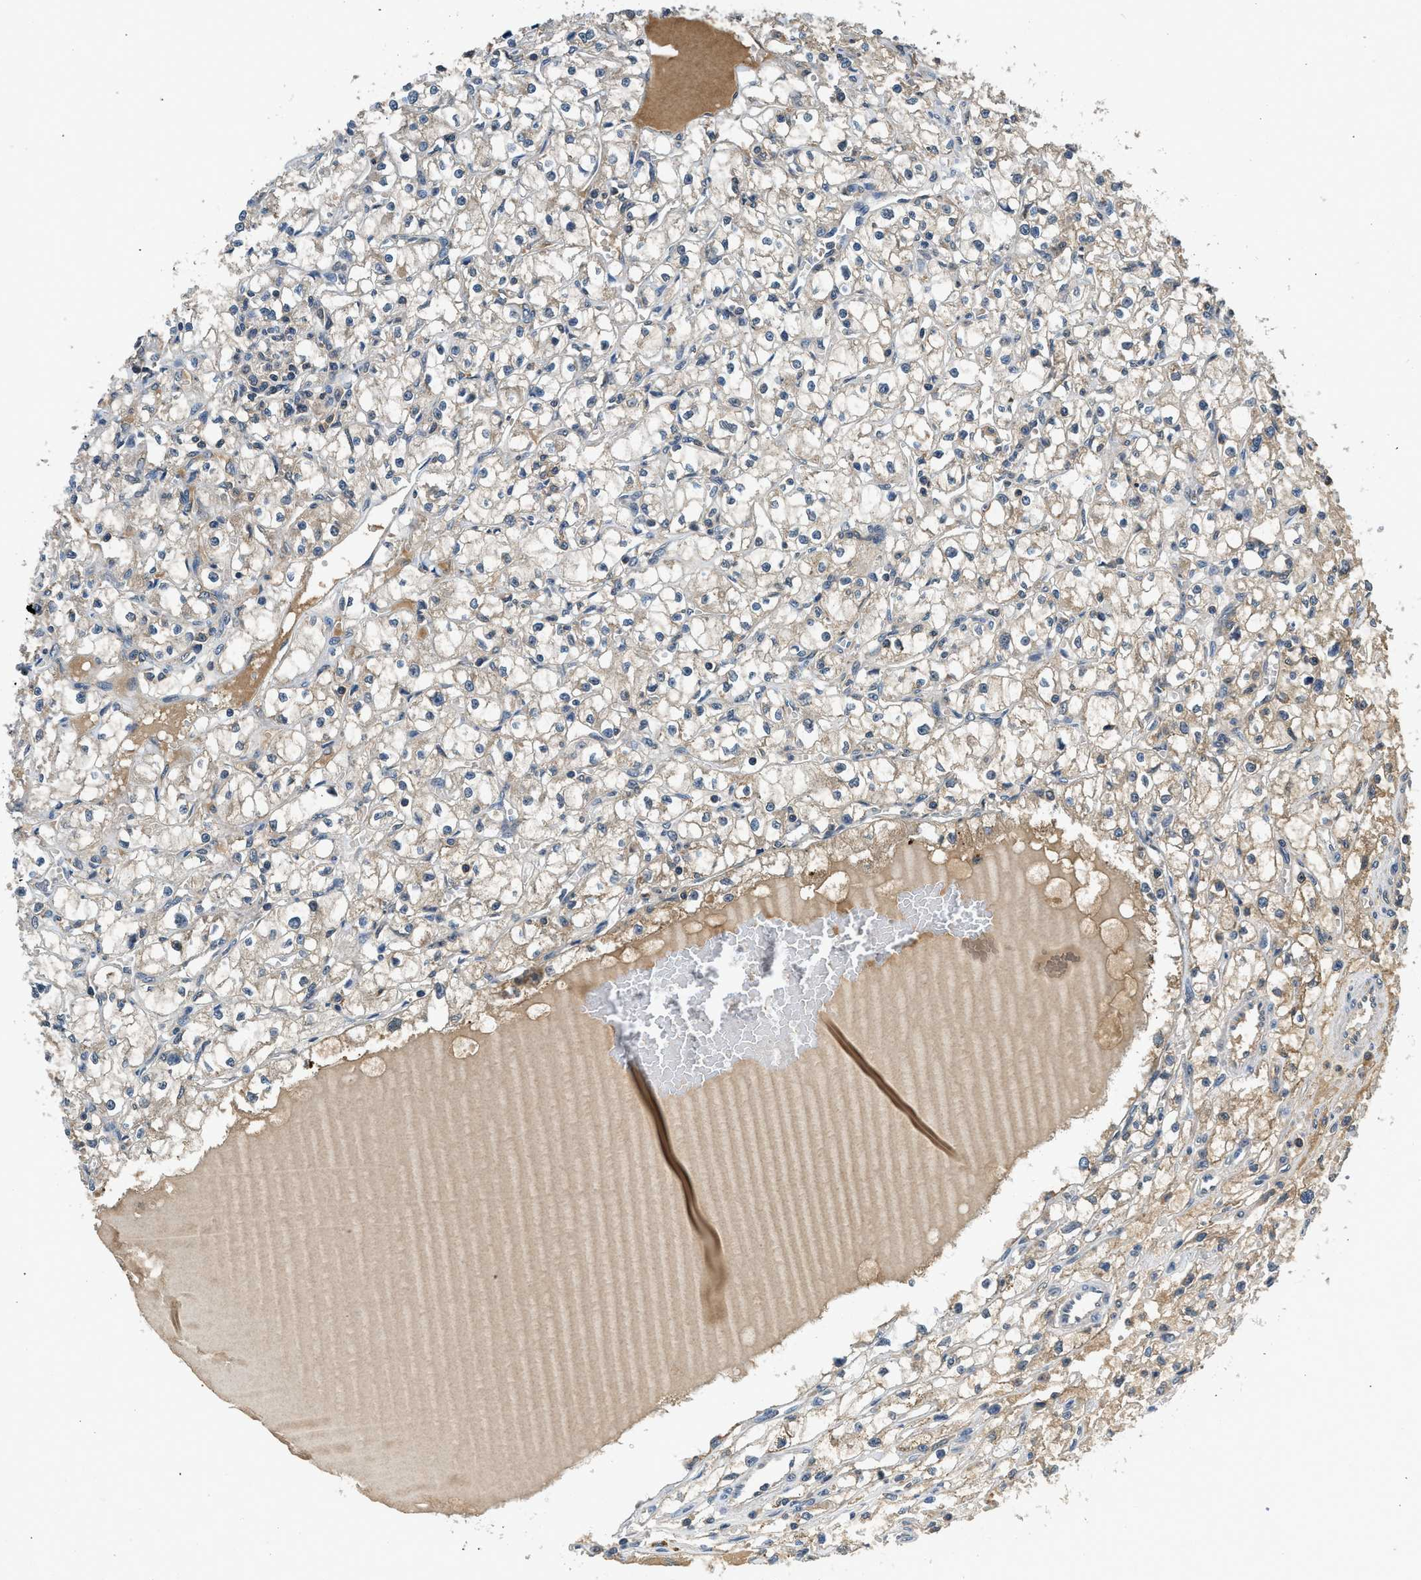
{"staining": {"intensity": "weak", "quantity": "<25%", "location": "cytoplasmic/membranous"}, "tissue": "renal cancer", "cell_type": "Tumor cells", "image_type": "cancer", "snomed": [{"axis": "morphology", "description": "Adenocarcinoma, NOS"}, {"axis": "topography", "description": "Kidney"}], "caption": "Immunohistochemistry (IHC) photomicrograph of human adenocarcinoma (renal) stained for a protein (brown), which exhibits no positivity in tumor cells.", "gene": "SLC15A4", "patient": {"sex": "male", "age": 56}}